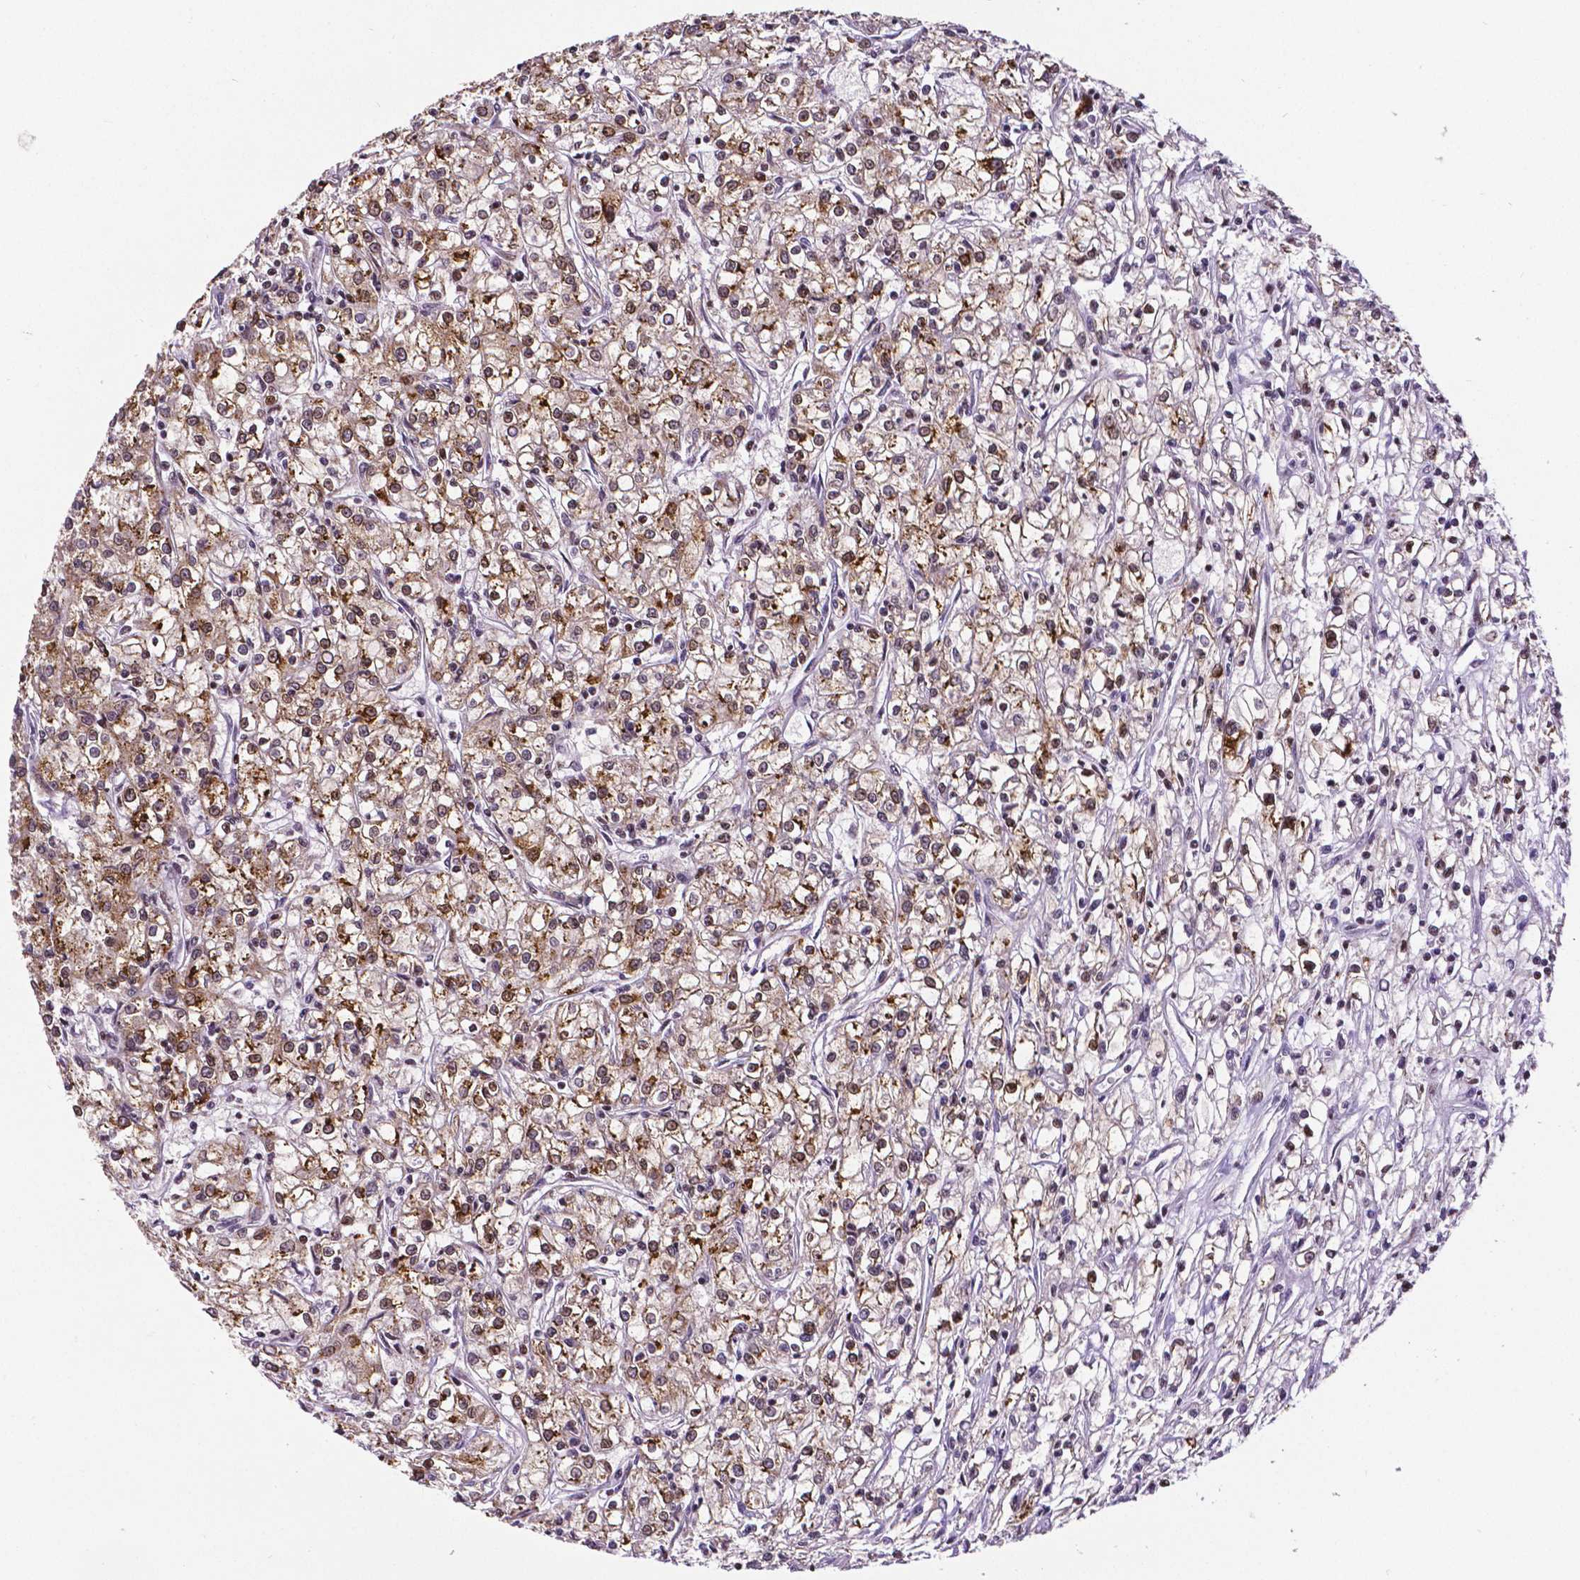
{"staining": {"intensity": "weak", "quantity": ">75%", "location": "cytoplasmic/membranous"}, "tissue": "renal cancer", "cell_type": "Tumor cells", "image_type": "cancer", "snomed": [{"axis": "morphology", "description": "Adenocarcinoma, NOS"}, {"axis": "topography", "description": "Kidney"}], "caption": "Protein staining shows weak cytoplasmic/membranous staining in approximately >75% of tumor cells in renal cancer.", "gene": "CTCF", "patient": {"sex": "female", "age": 59}}